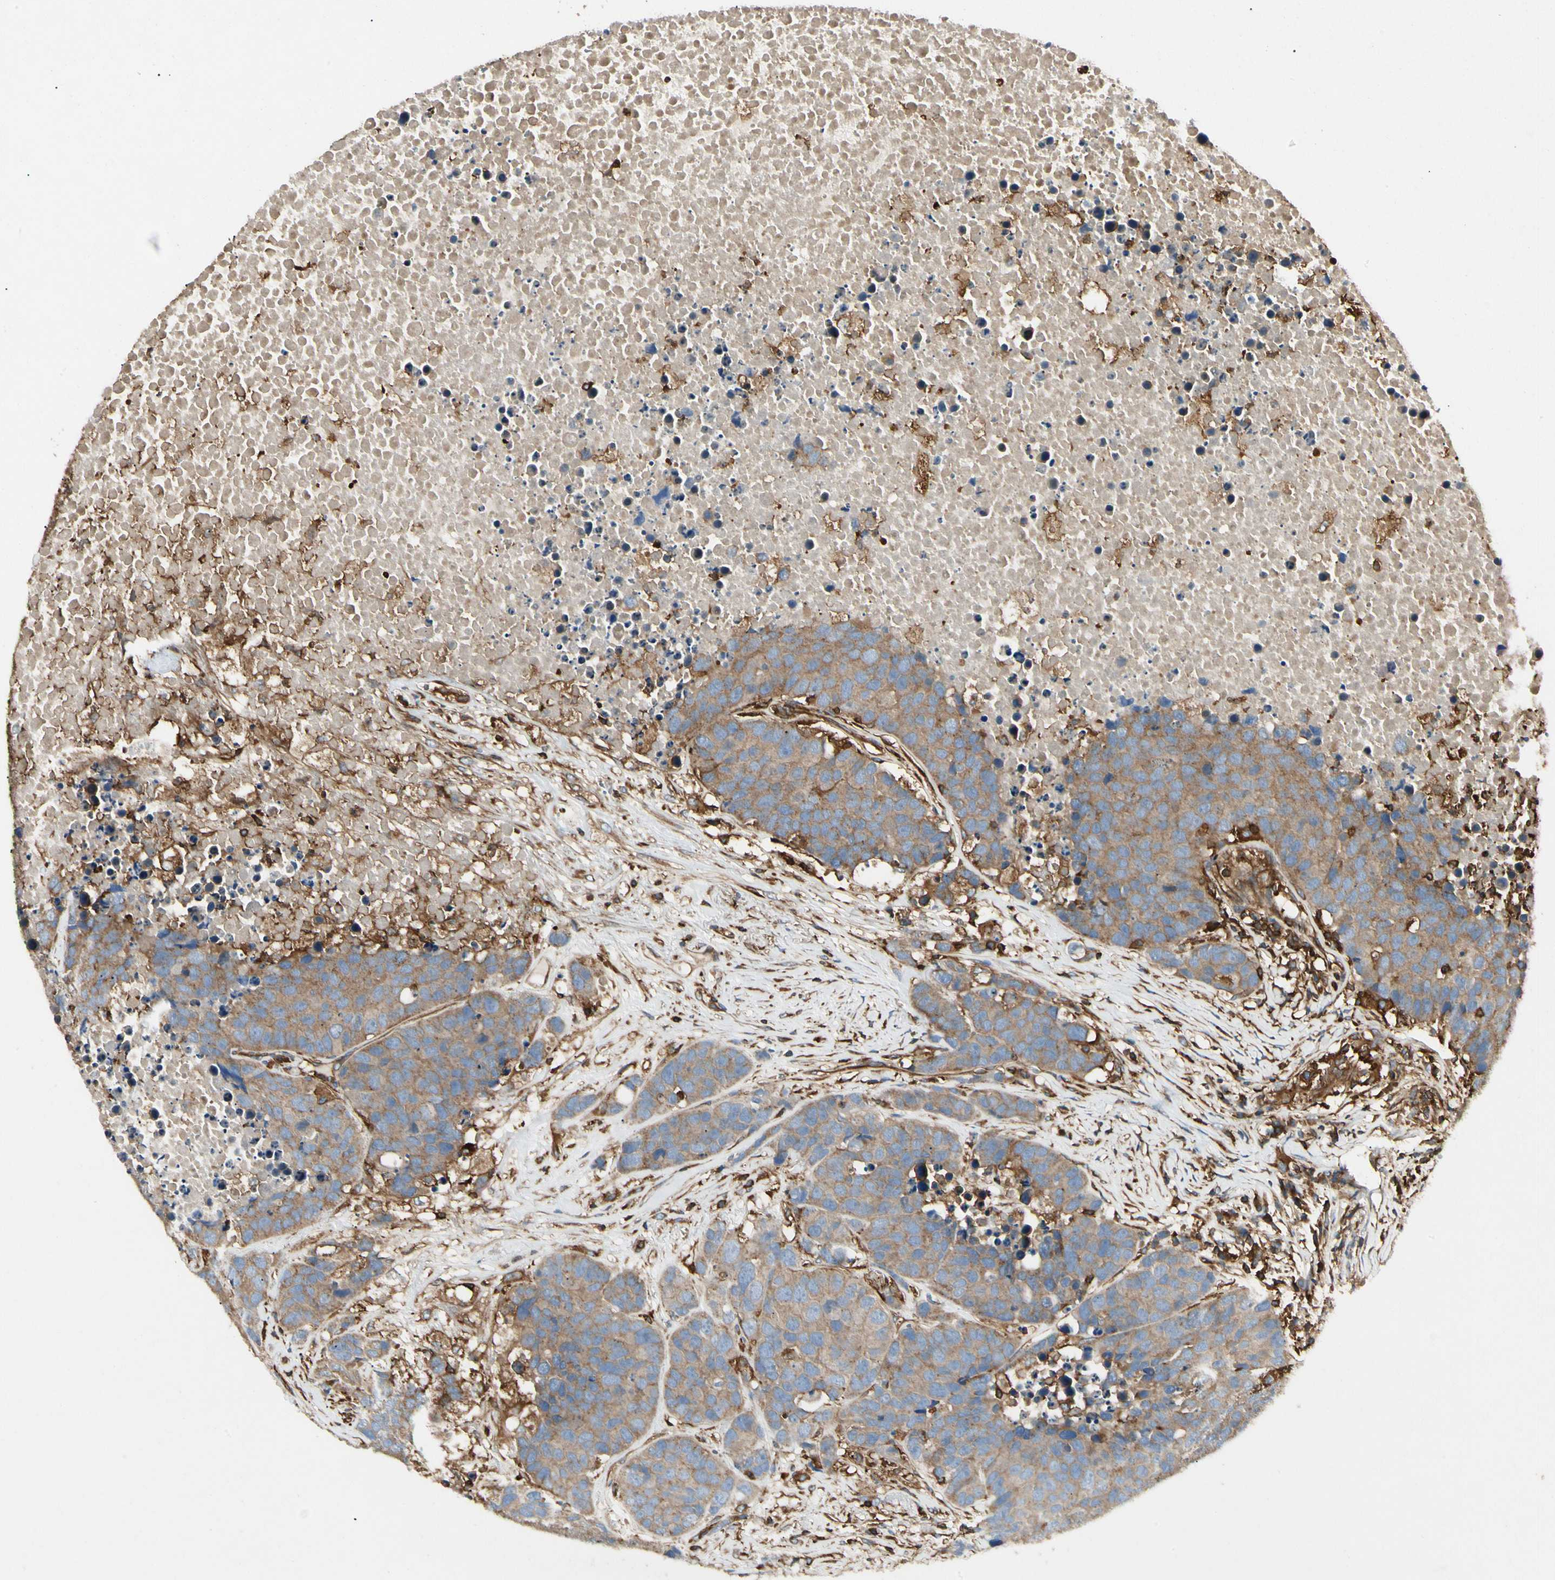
{"staining": {"intensity": "moderate", "quantity": ">75%", "location": "cytoplasmic/membranous"}, "tissue": "carcinoid", "cell_type": "Tumor cells", "image_type": "cancer", "snomed": [{"axis": "morphology", "description": "Carcinoid, malignant, NOS"}, {"axis": "topography", "description": "Lung"}], "caption": "Immunohistochemistry (IHC) of malignant carcinoid displays medium levels of moderate cytoplasmic/membranous expression in approximately >75% of tumor cells.", "gene": "ARPC2", "patient": {"sex": "male", "age": 60}}